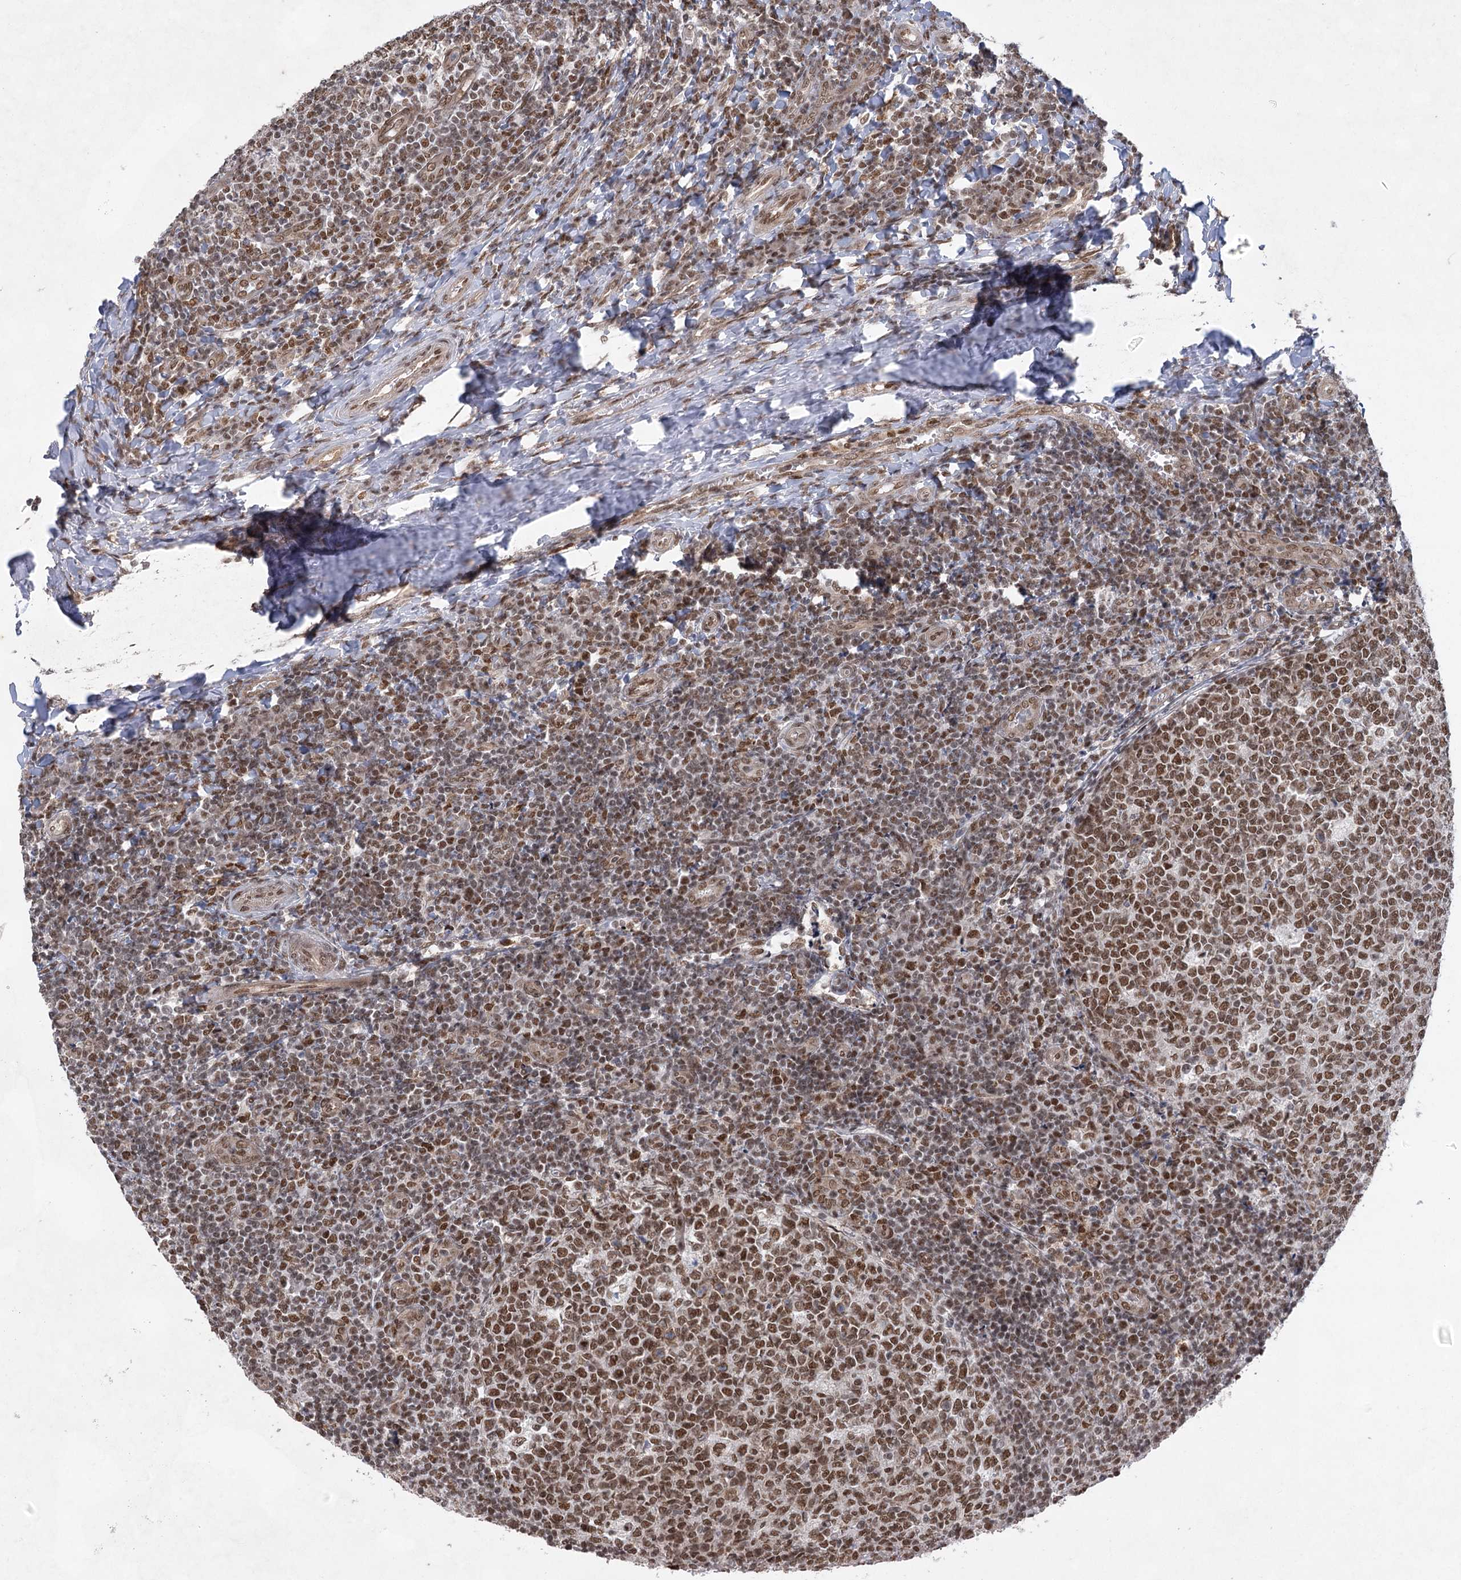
{"staining": {"intensity": "moderate", "quantity": ">75%", "location": "nuclear"}, "tissue": "tonsil", "cell_type": "Germinal center cells", "image_type": "normal", "snomed": [{"axis": "morphology", "description": "Normal tissue, NOS"}, {"axis": "topography", "description": "Tonsil"}], "caption": "Benign tonsil reveals moderate nuclear staining in approximately >75% of germinal center cells, visualized by immunohistochemistry.", "gene": "ZCCHC8", "patient": {"sex": "female", "age": 19}}